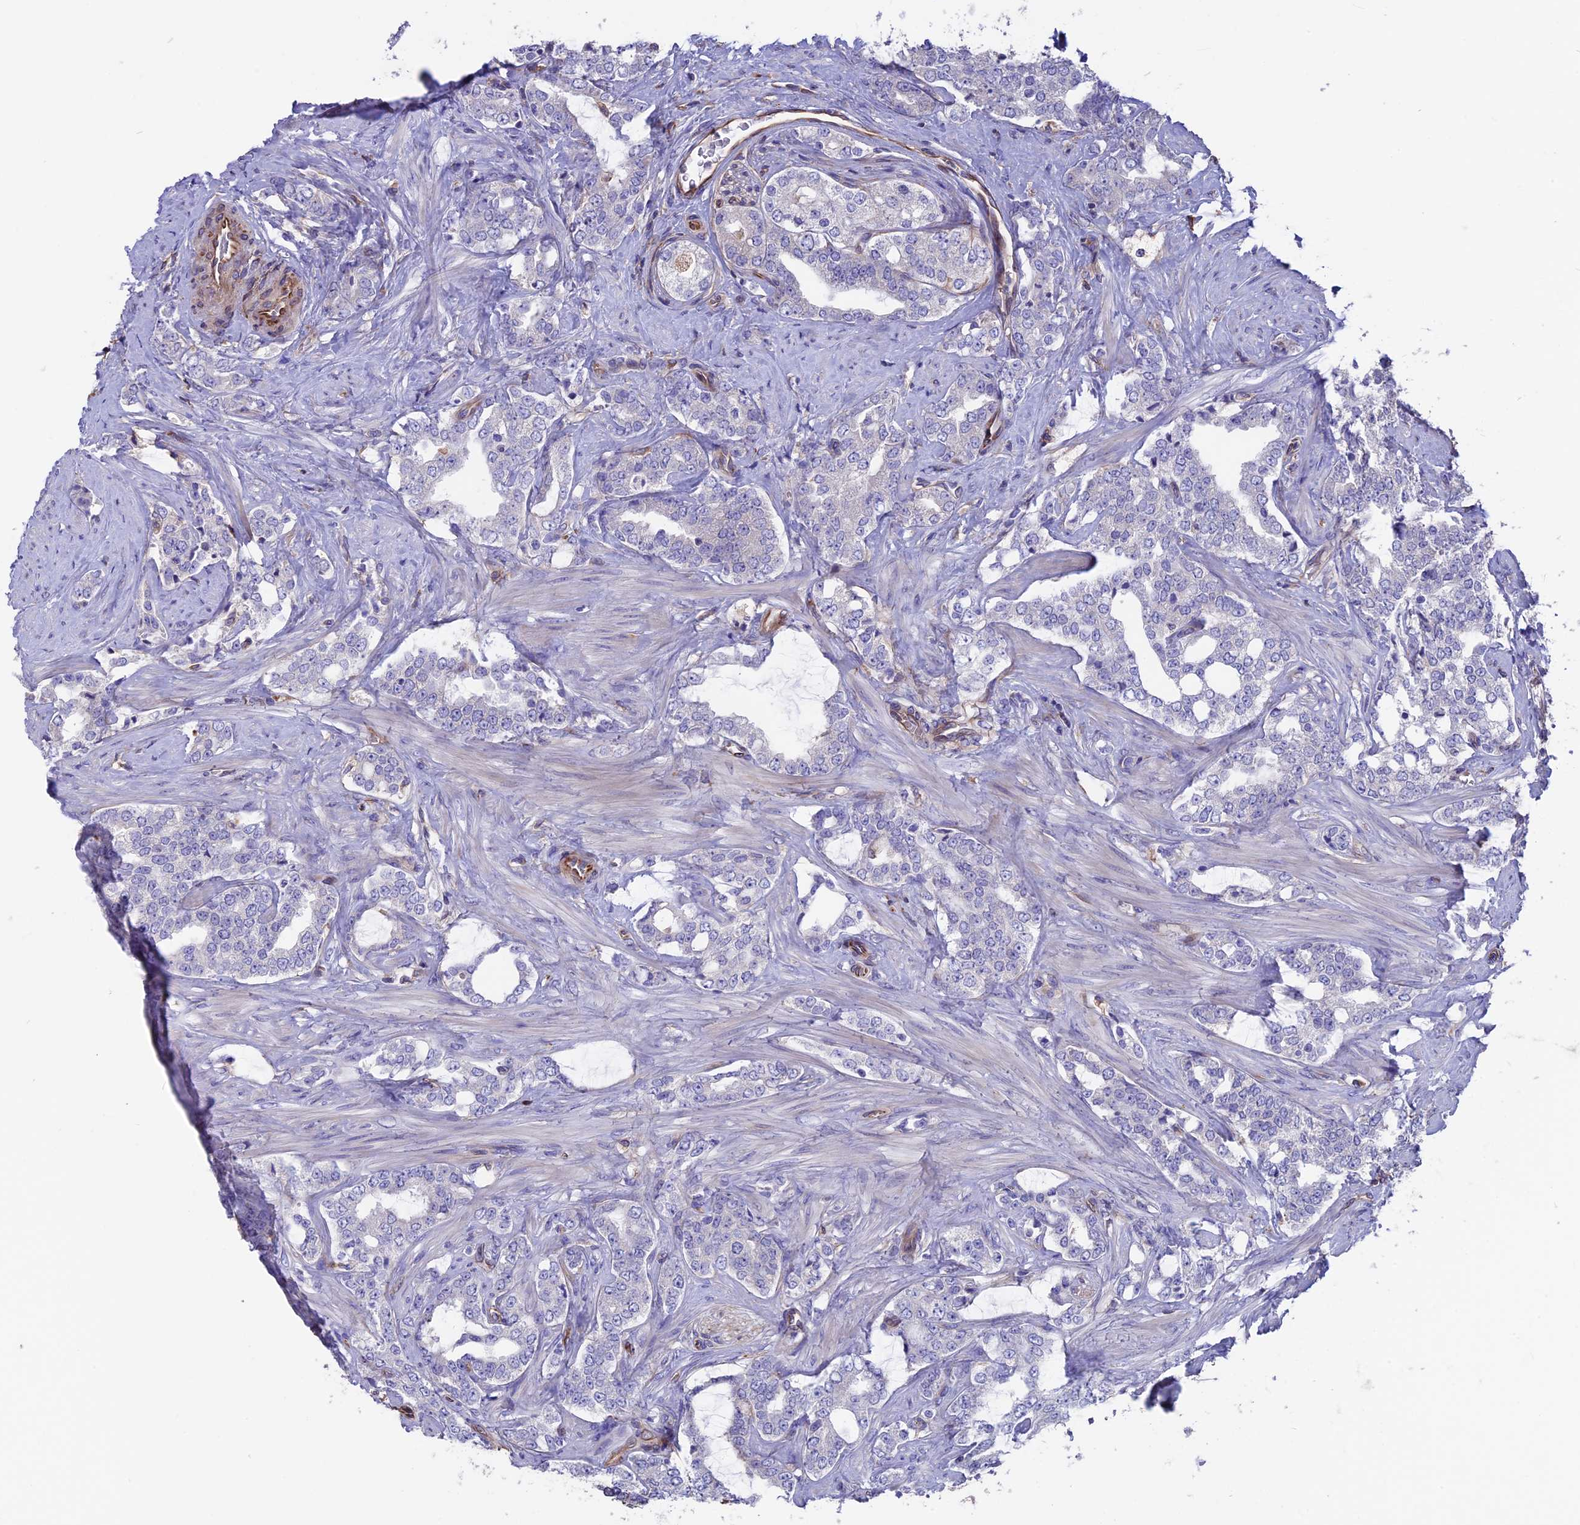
{"staining": {"intensity": "negative", "quantity": "none", "location": "none"}, "tissue": "prostate cancer", "cell_type": "Tumor cells", "image_type": "cancer", "snomed": [{"axis": "morphology", "description": "Adenocarcinoma, High grade"}, {"axis": "topography", "description": "Prostate"}], "caption": "An immunohistochemistry (IHC) histopathology image of prostate high-grade adenocarcinoma is shown. There is no staining in tumor cells of prostate high-grade adenocarcinoma. Nuclei are stained in blue.", "gene": "SEH1L", "patient": {"sex": "male", "age": 64}}